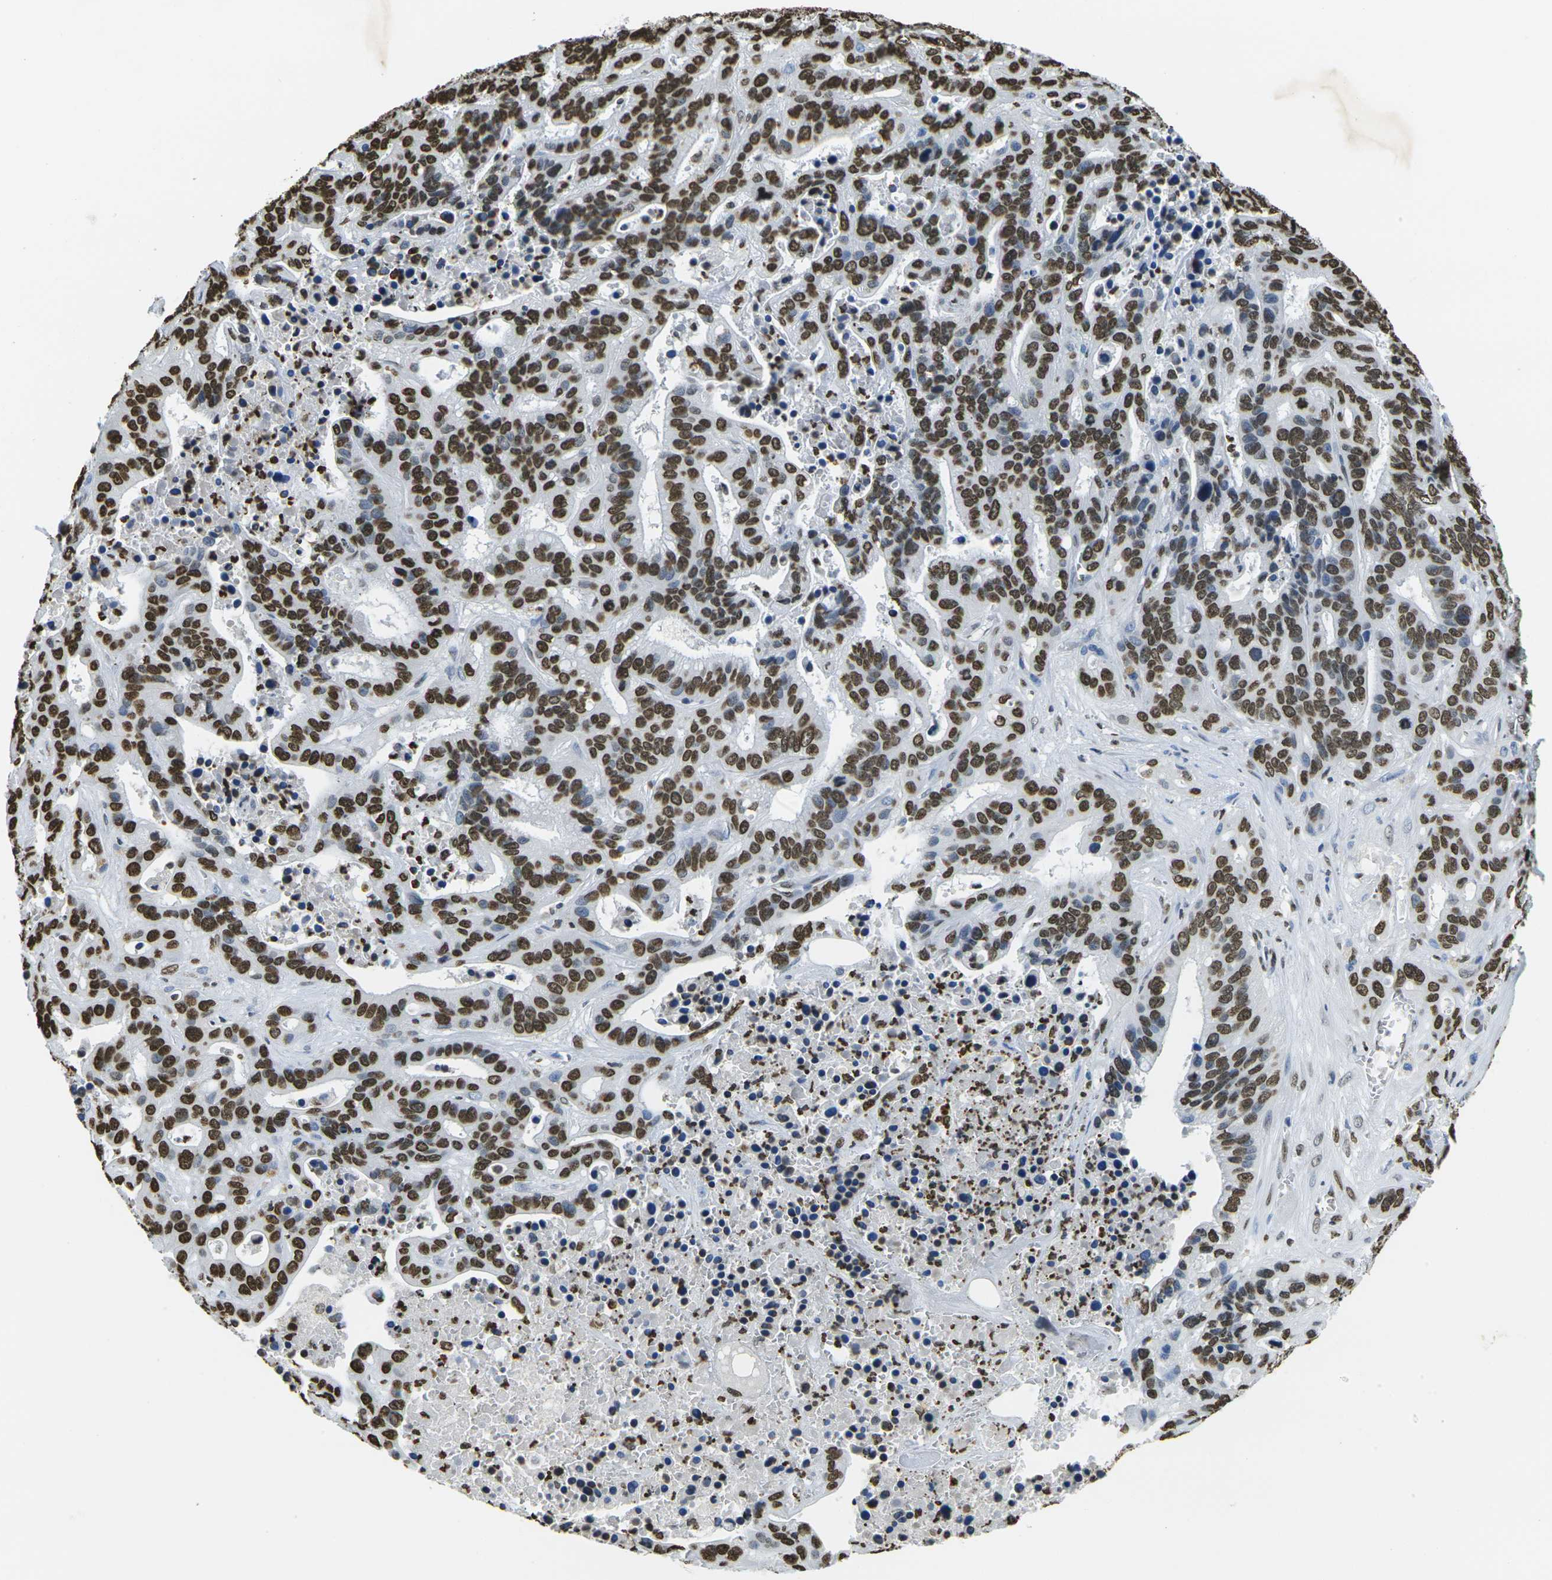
{"staining": {"intensity": "strong", "quantity": ">75%", "location": "nuclear"}, "tissue": "liver cancer", "cell_type": "Tumor cells", "image_type": "cancer", "snomed": [{"axis": "morphology", "description": "Cholangiocarcinoma"}, {"axis": "topography", "description": "Liver"}], "caption": "DAB (3,3'-diaminobenzidine) immunohistochemical staining of human liver cancer demonstrates strong nuclear protein expression in about >75% of tumor cells.", "gene": "DRAXIN", "patient": {"sex": "female", "age": 65}}